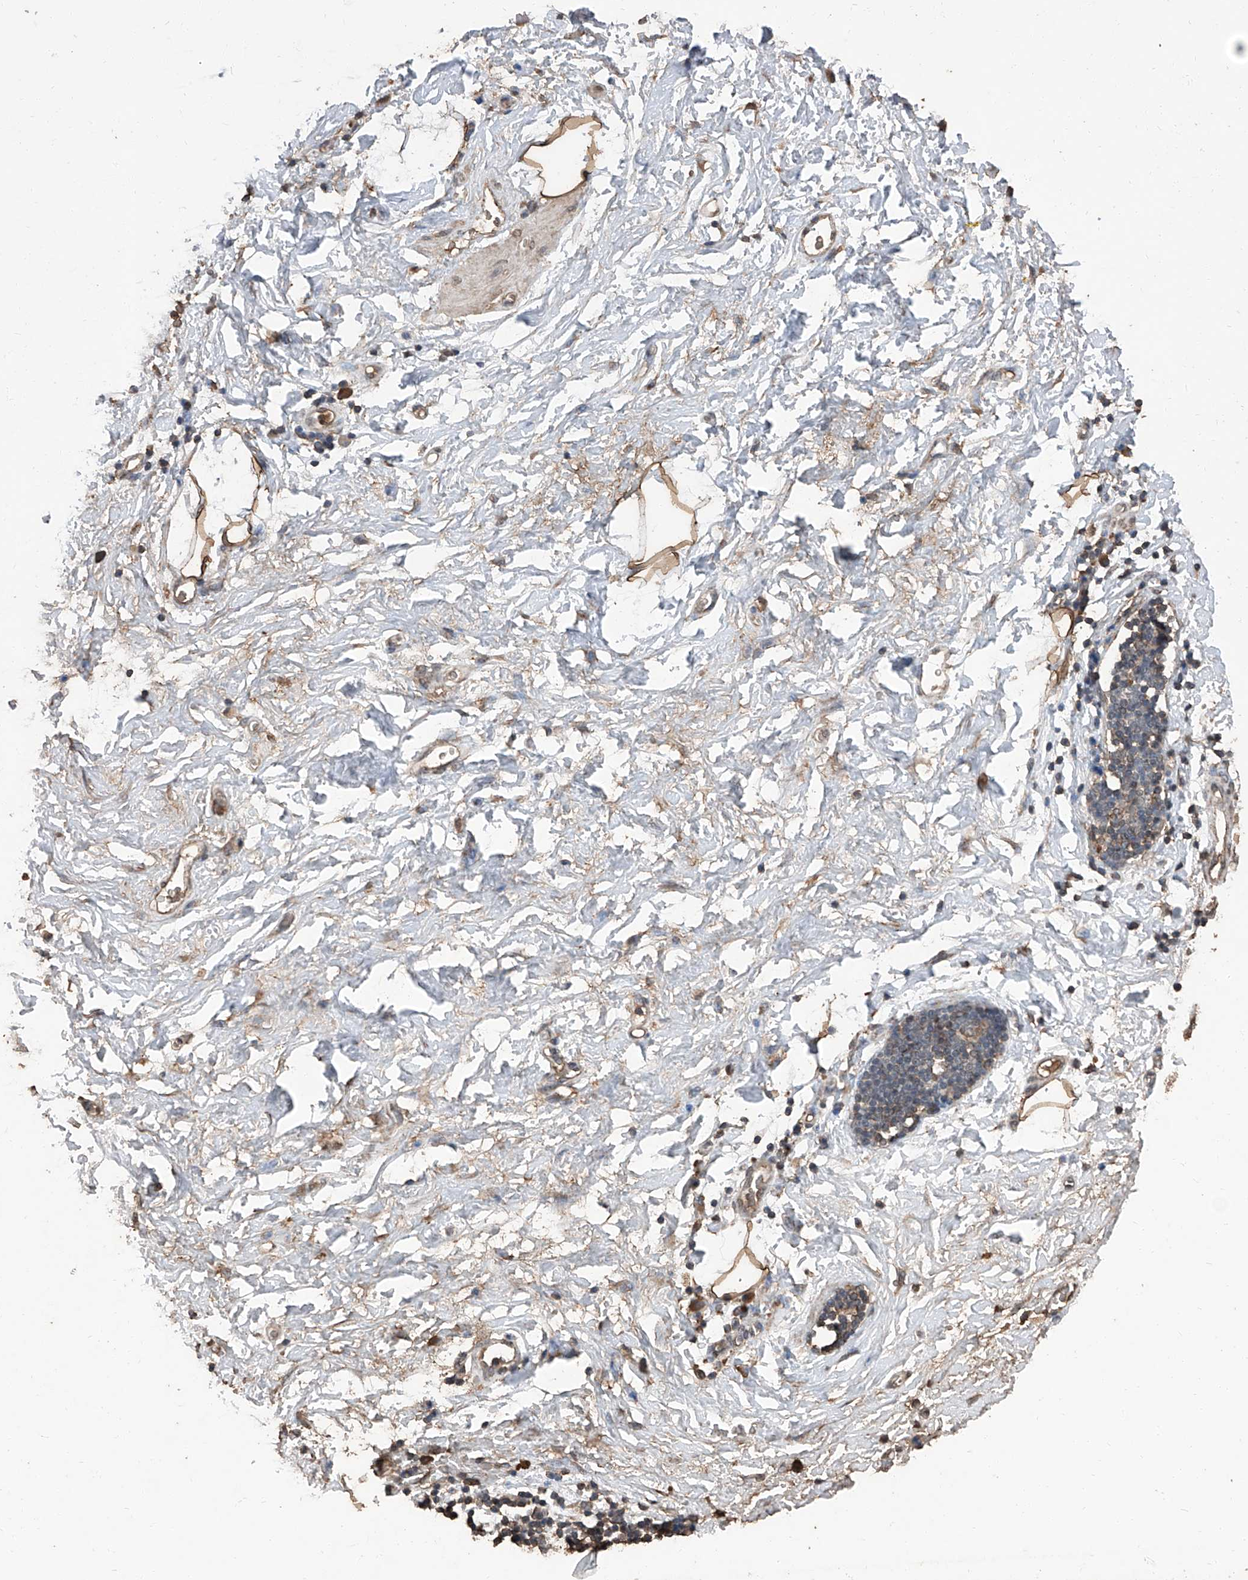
{"staining": {"intensity": "moderate", "quantity": ">75%", "location": "cytoplasmic/membranous"}, "tissue": "adipose tissue", "cell_type": "Adipocytes", "image_type": "normal", "snomed": [{"axis": "morphology", "description": "Normal tissue, NOS"}, {"axis": "morphology", "description": "Adenocarcinoma, NOS"}, {"axis": "topography", "description": "Pancreas"}, {"axis": "topography", "description": "Peripheral nerve tissue"}], "caption": "Adipose tissue stained with IHC displays moderate cytoplasmic/membranous expression in about >75% of adipocytes.", "gene": "STARD7", "patient": {"sex": "male", "age": 59}}